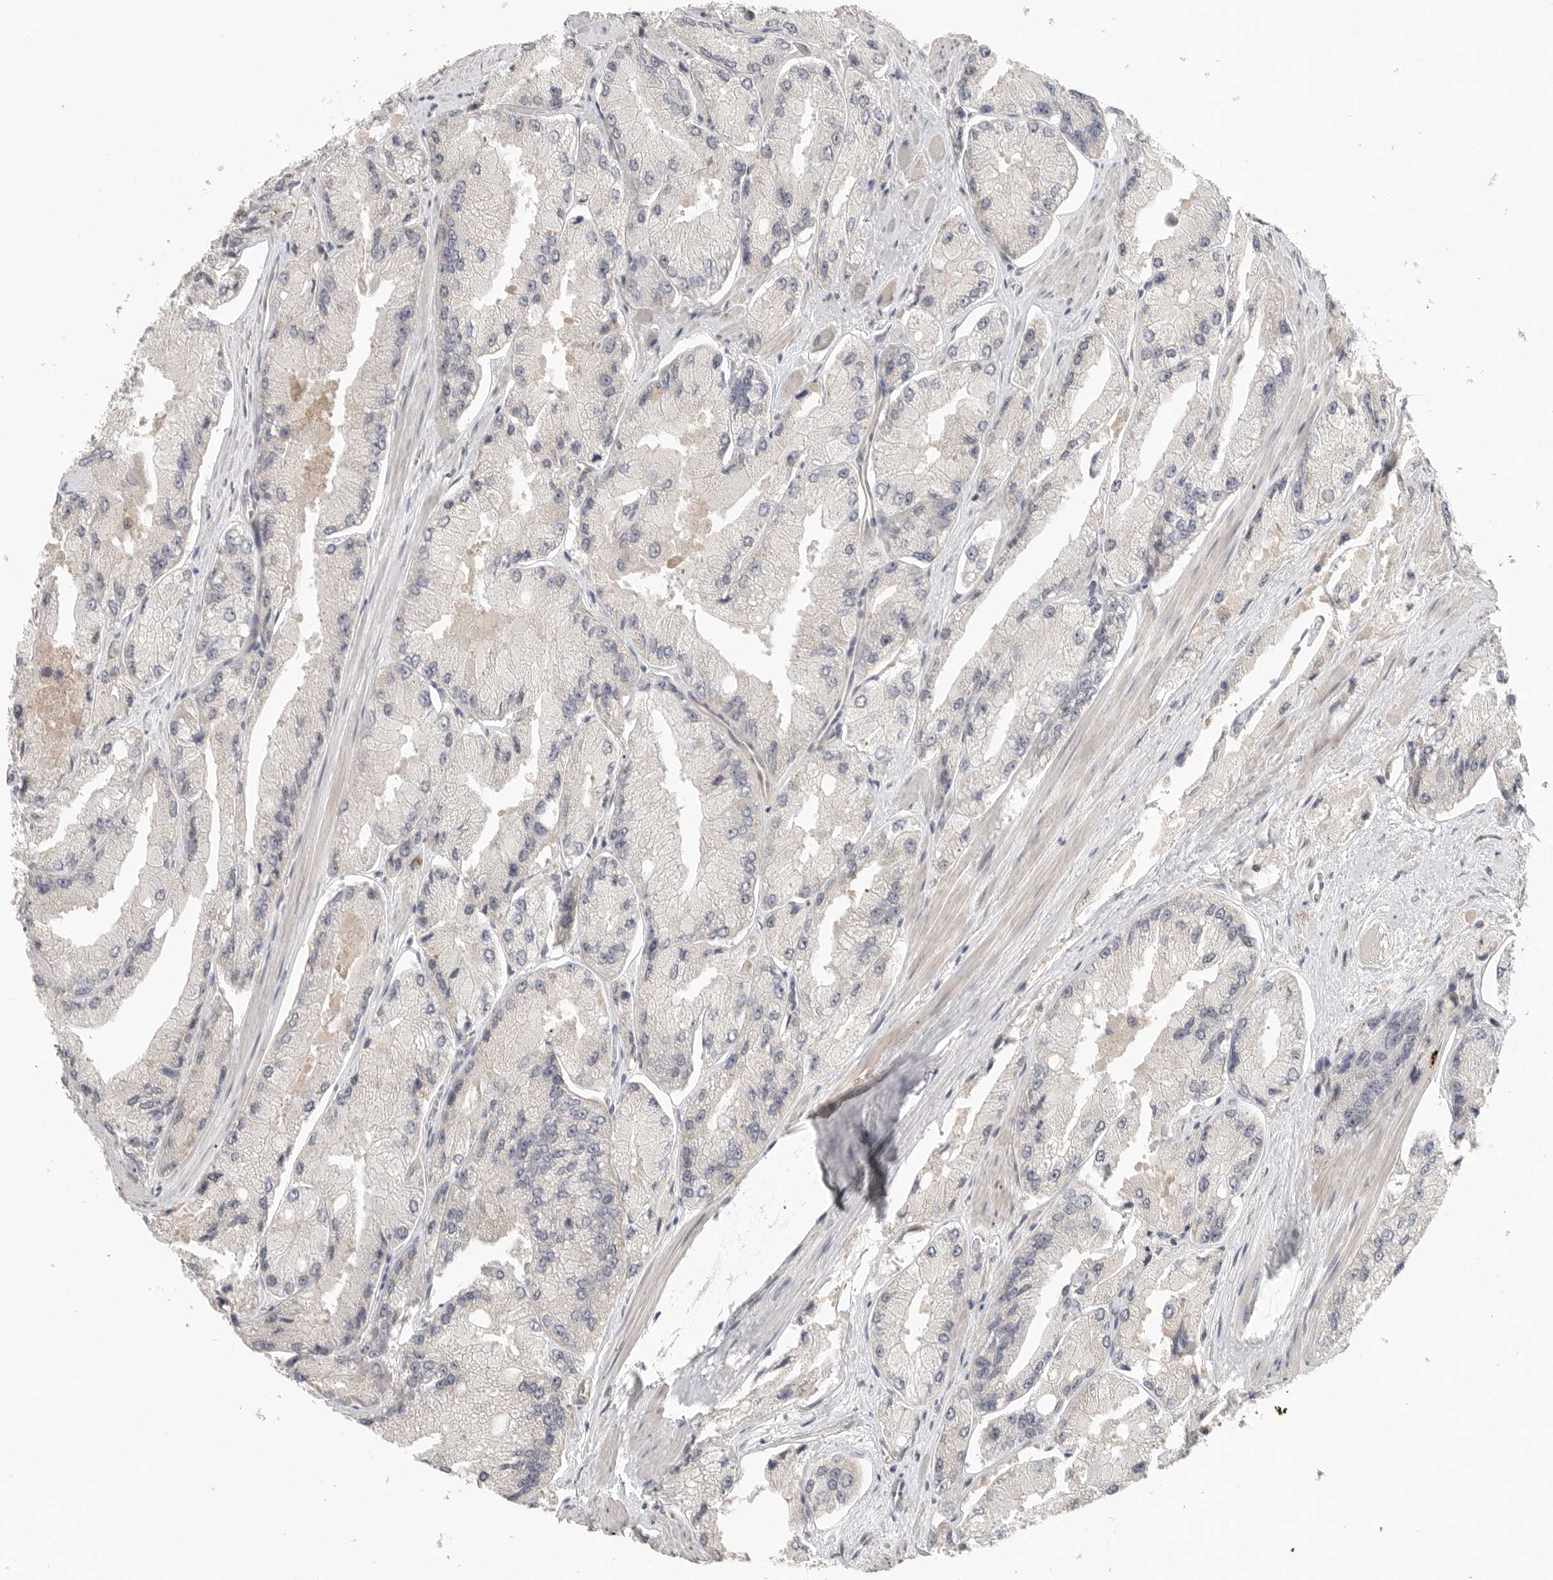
{"staining": {"intensity": "negative", "quantity": "none", "location": "none"}, "tissue": "prostate cancer", "cell_type": "Tumor cells", "image_type": "cancer", "snomed": [{"axis": "morphology", "description": "Adenocarcinoma, High grade"}, {"axis": "topography", "description": "Prostate"}], "caption": "This photomicrograph is of prostate high-grade adenocarcinoma stained with immunohistochemistry (IHC) to label a protein in brown with the nuclei are counter-stained blue. There is no expression in tumor cells.", "gene": "HDAC6", "patient": {"sex": "male", "age": 58}}